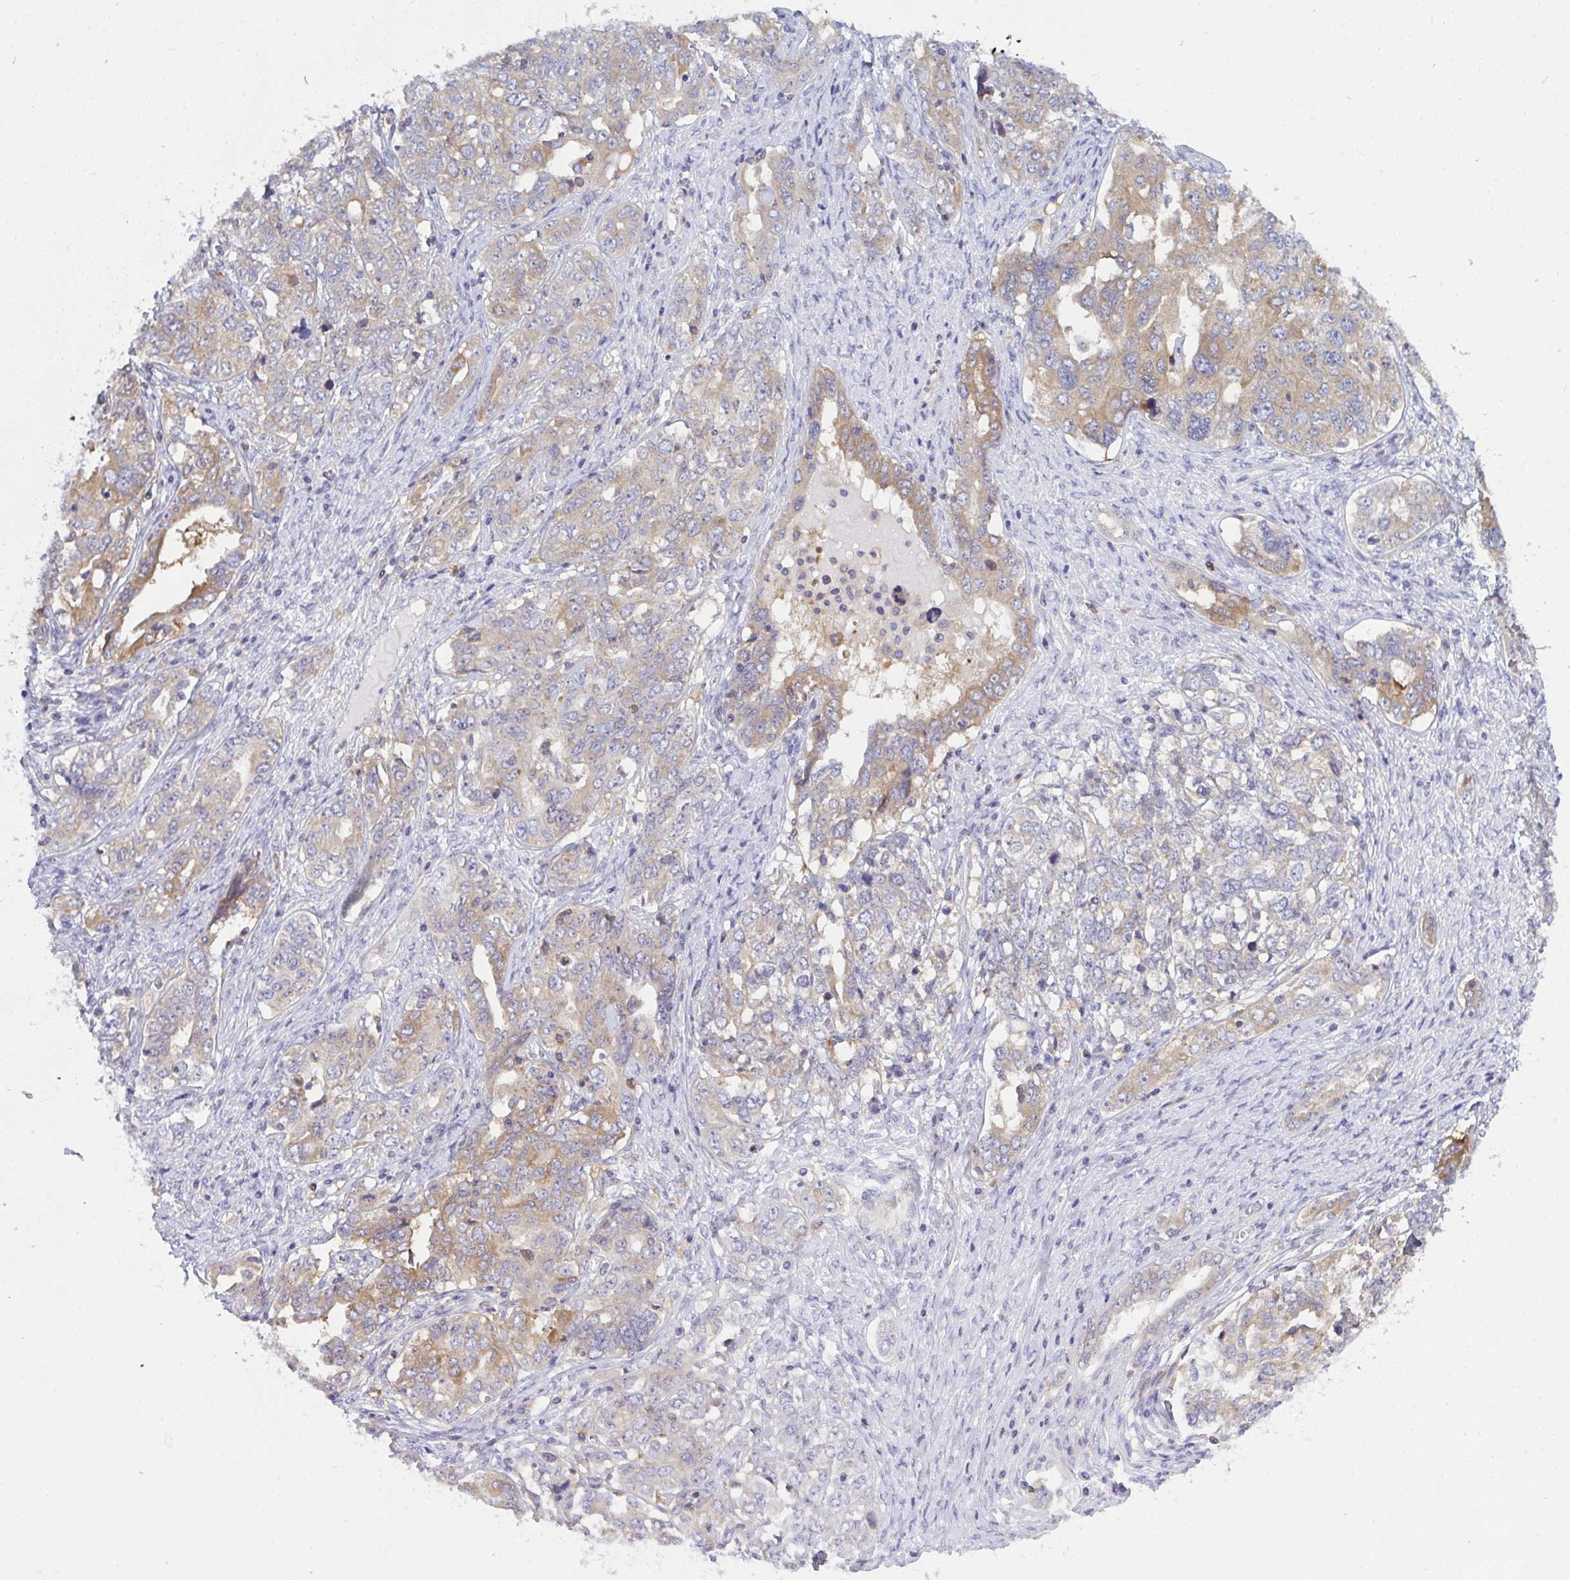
{"staining": {"intensity": "moderate", "quantity": "<25%", "location": "cytoplasmic/membranous"}, "tissue": "ovarian cancer", "cell_type": "Tumor cells", "image_type": "cancer", "snomed": [{"axis": "morphology", "description": "Carcinoma, endometroid"}, {"axis": "topography", "description": "Ovary"}], "caption": "Protein staining by immunohistochemistry shows moderate cytoplasmic/membranous expression in approximately <25% of tumor cells in endometroid carcinoma (ovarian).", "gene": "SLC30A6", "patient": {"sex": "female", "age": 62}}